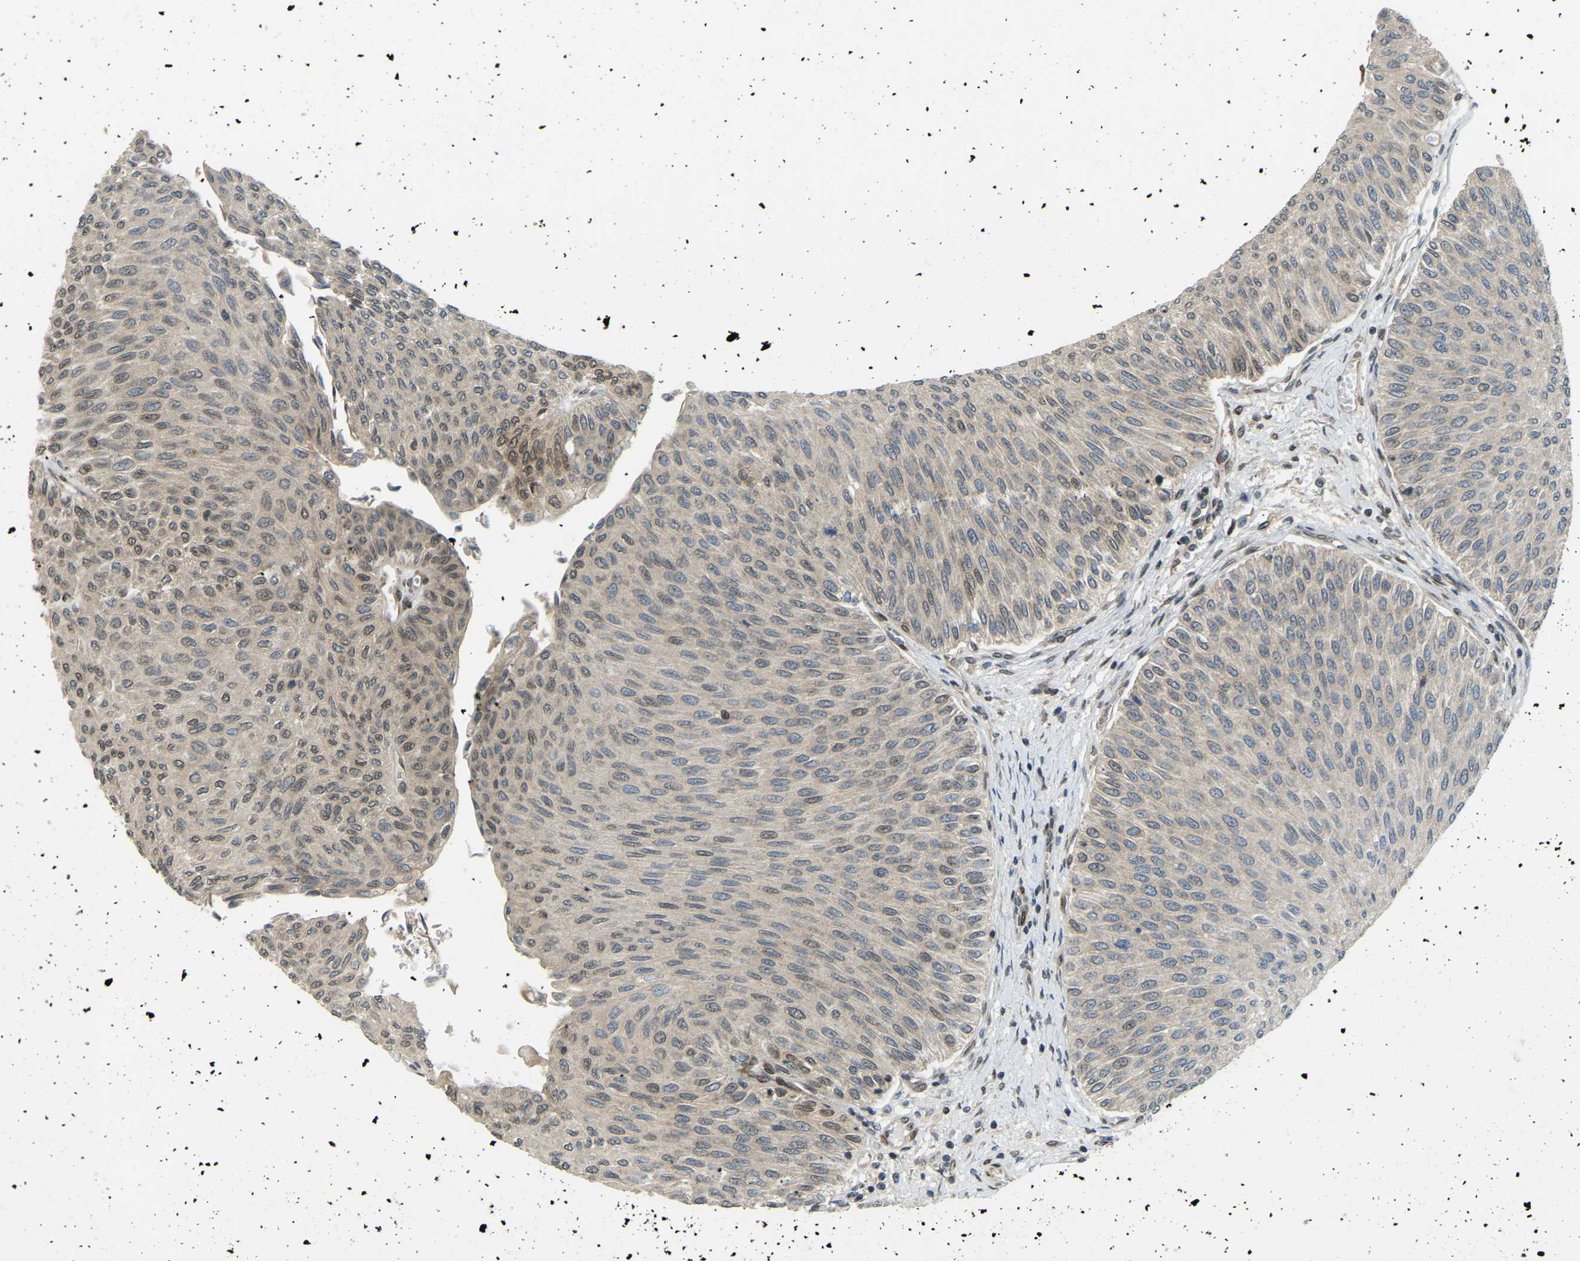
{"staining": {"intensity": "moderate", "quantity": "25%-75%", "location": "nuclear"}, "tissue": "urothelial cancer", "cell_type": "Tumor cells", "image_type": "cancer", "snomed": [{"axis": "morphology", "description": "Urothelial carcinoma, Low grade"}, {"axis": "topography", "description": "Urinary bladder"}], "caption": "DAB immunohistochemical staining of urothelial carcinoma (low-grade) shows moderate nuclear protein positivity in approximately 25%-75% of tumor cells.", "gene": "SYNE1", "patient": {"sex": "male", "age": 78}}